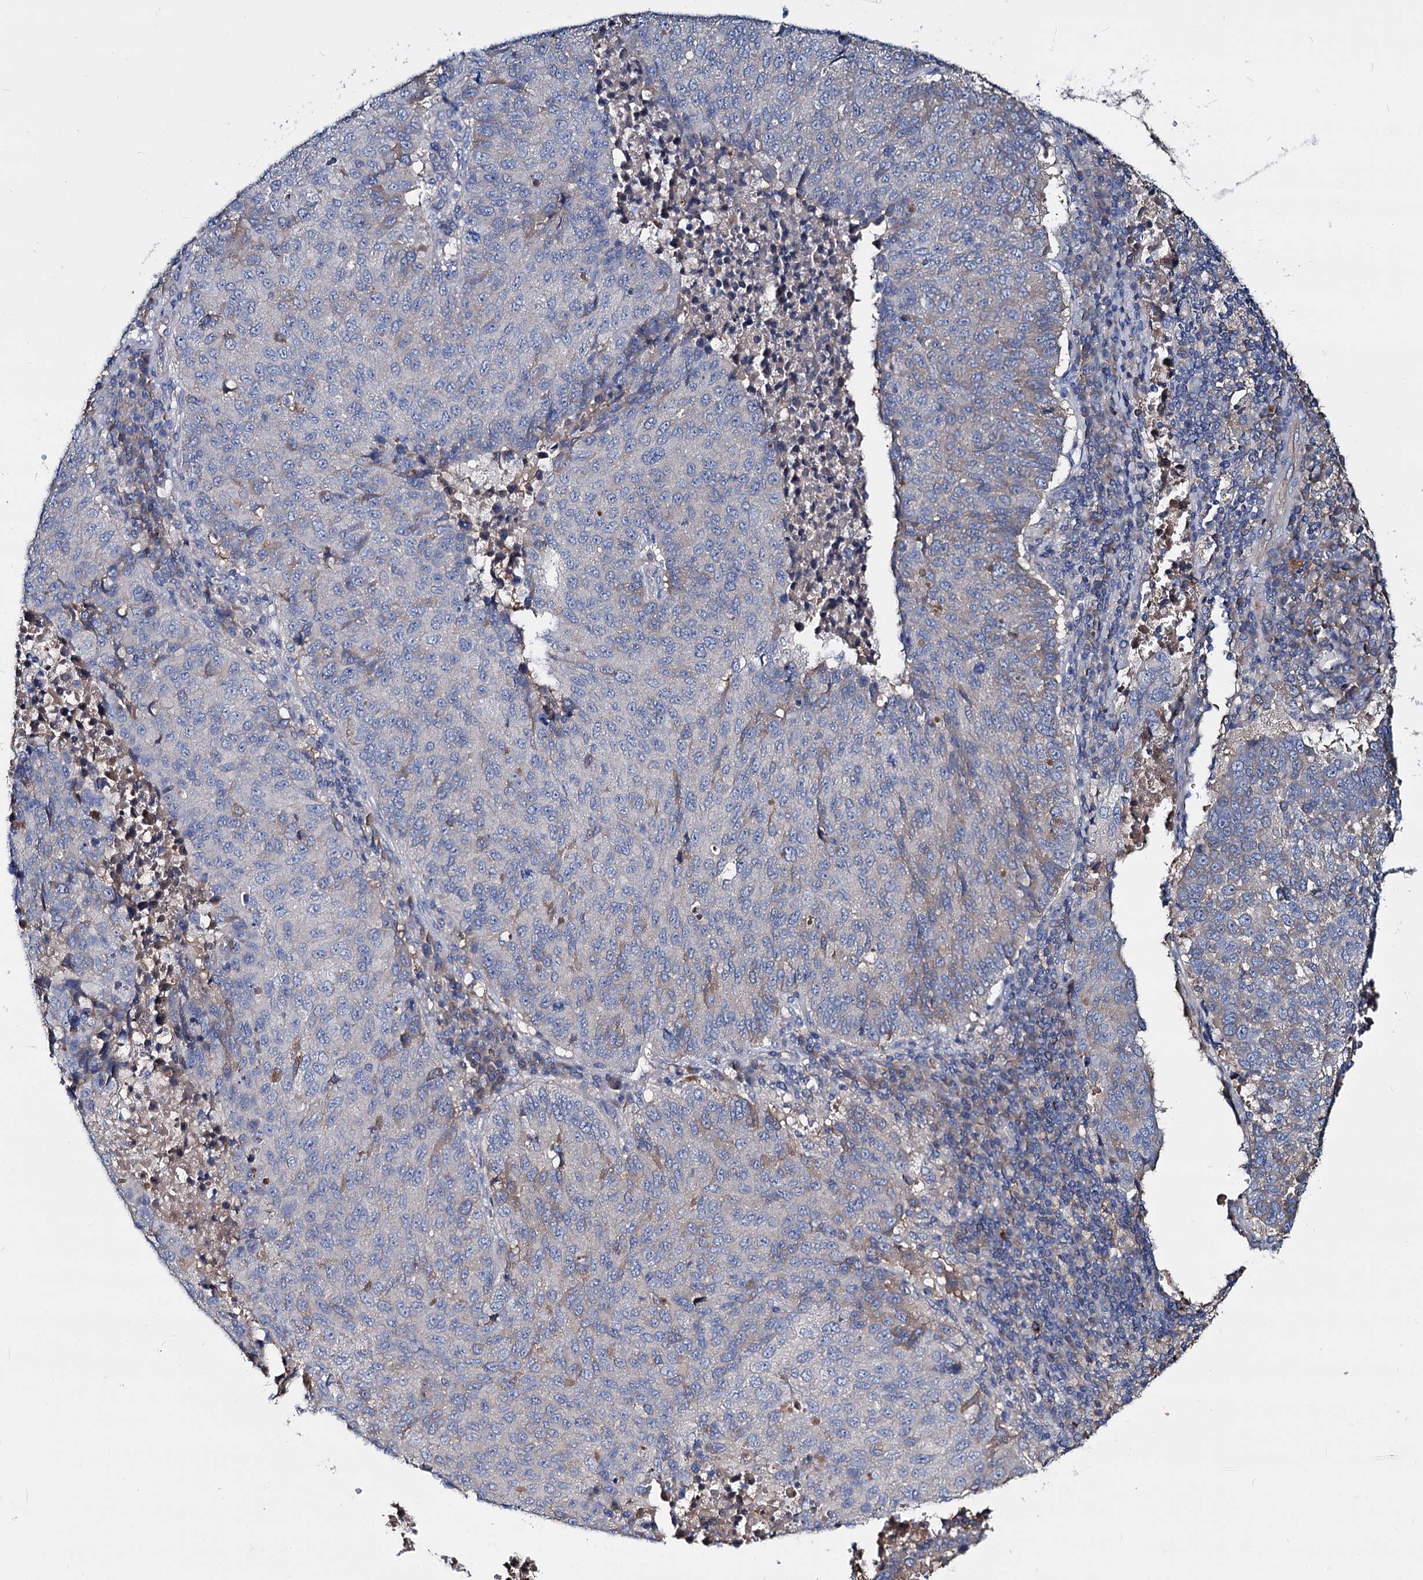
{"staining": {"intensity": "weak", "quantity": "<25%", "location": "cytoplasmic/membranous"}, "tissue": "lung cancer", "cell_type": "Tumor cells", "image_type": "cancer", "snomed": [{"axis": "morphology", "description": "Squamous cell carcinoma, NOS"}, {"axis": "topography", "description": "Lung"}], "caption": "Tumor cells show no significant positivity in squamous cell carcinoma (lung).", "gene": "ACY3", "patient": {"sex": "male", "age": 73}}